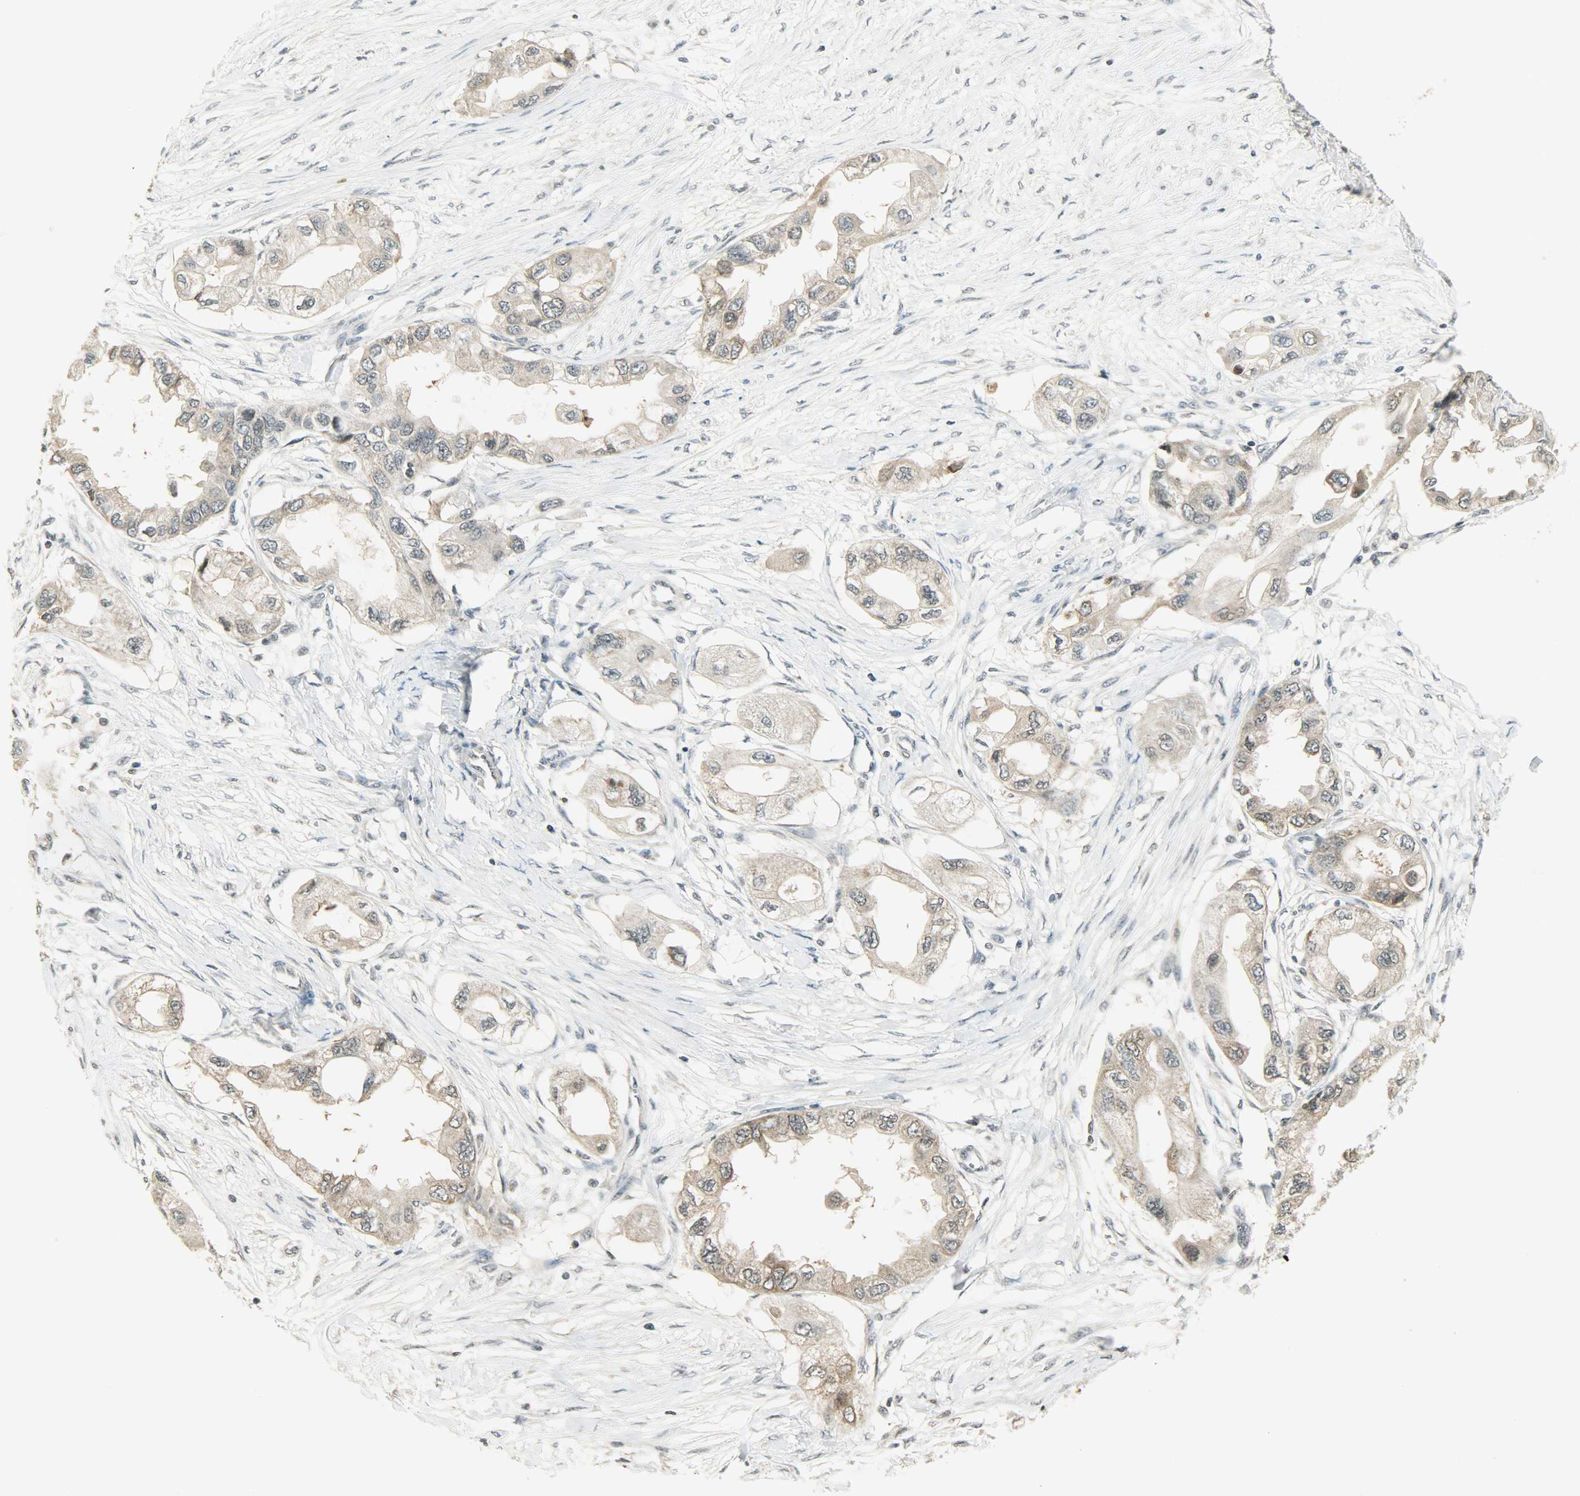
{"staining": {"intensity": "weak", "quantity": "25%-75%", "location": "cytoplasmic/membranous"}, "tissue": "endometrial cancer", "cell_type": "Tumor cells", "image_type": "cancer", "snomed": [{"axis": "morphology", "description": "Adenocarcinoma, NOS"}, {"axis": "topography", "description": "Endometrium"}], "caption": "This histopathology image exhibits endometrial cancer stained with immunohistochemistry to label a protein in brown. The cytoplasmic/membranous of tumor cells show weak positivity for the protein. Nuclei are counter-stained blue.", "gene": "SMARCA5", "patient": {"sex": "female", "age": 67}}